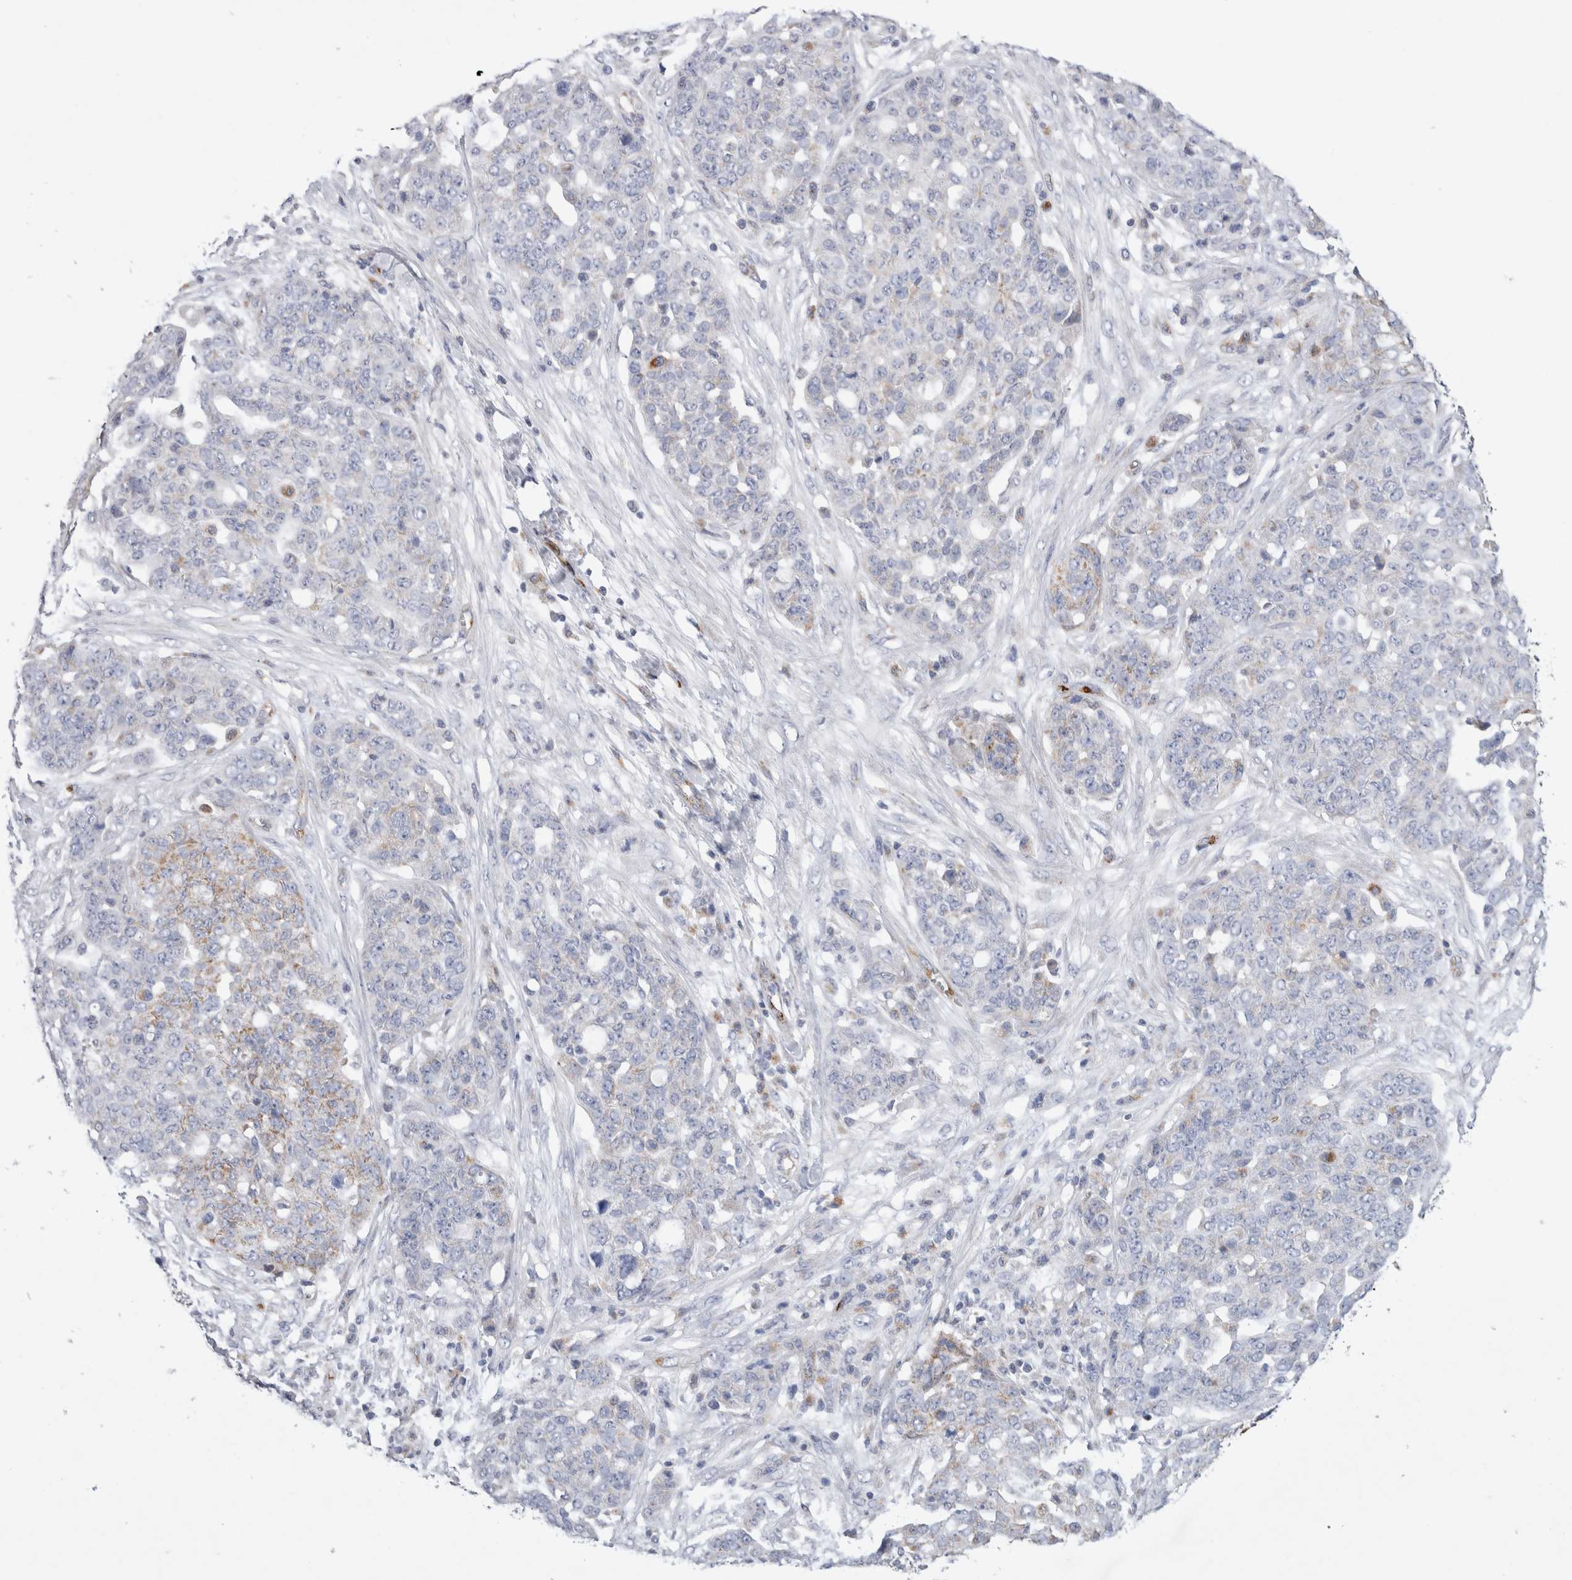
{"staining": {"intensity": "weak", "quantity": "<25%", "location": "cytoplasmic/membranous"}, "tissue": "ovarian cancer", "cell_type": "Tumor cells", "image_type": "cancer", "snomed": [{"axis": "morphology", "description": "Cystadenocarcinoma, serous, NOS"}, {"axis": "topography", "description": "Soft tissue"}, {"axis": "topography", "description": "Ovary"}], "caption": "A histopathology image of human ovarian cancer (serous cystadenocarcinoma) is negative for staining in tumor cells.", "gene": "IARS2", "patient": {"sex": "female", "age": 57}}